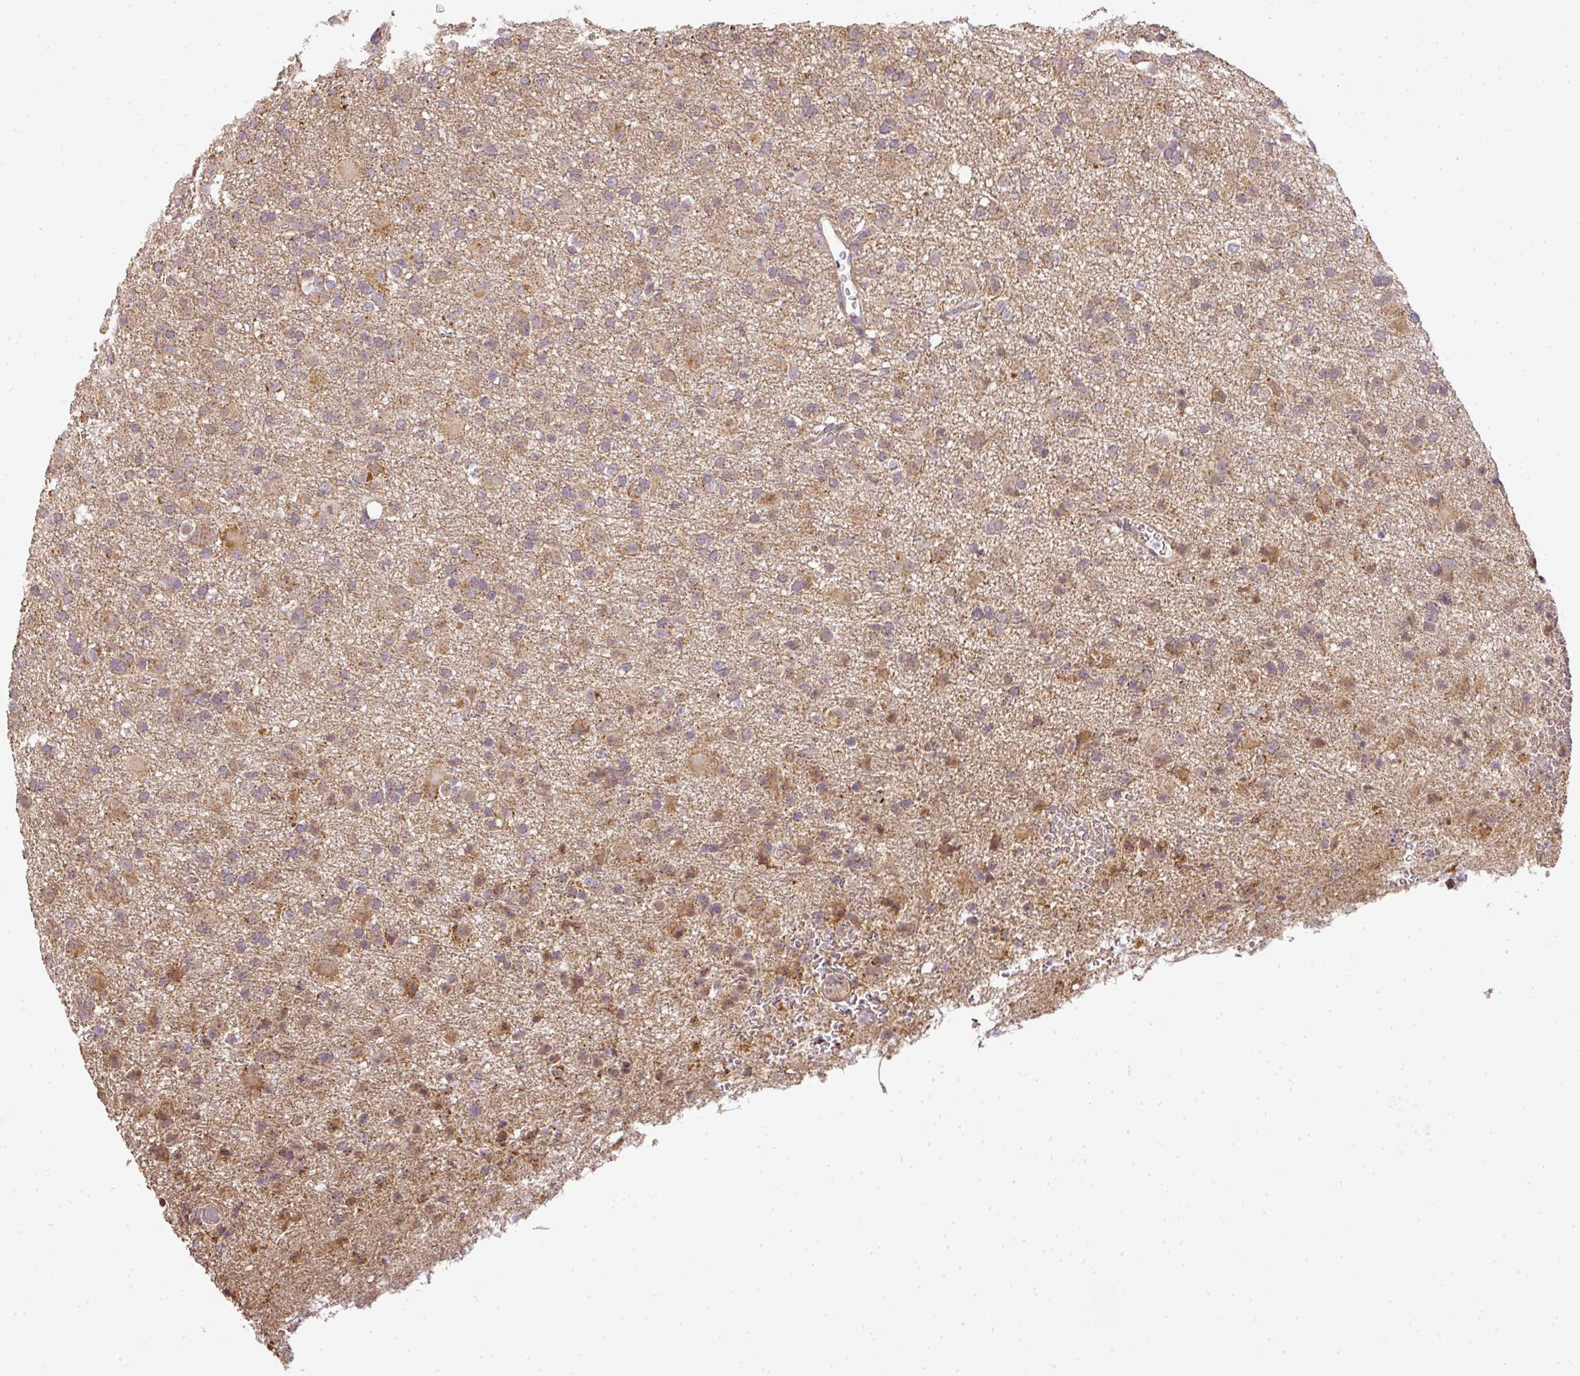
{"staining": {"intensity": "moderate", "quantity": "<25%", "location": "cytoplasmic/membranous"}, "tissue": "glioma", "cell_type": "Tumor cells", "image_type": "cancer", "snomed": [{"axis": "morphology", "description": "Glioma, malignant, Low grade"}, {"axis": "topography", "description": "Brain"}], "caption": "Protein positivity by IHC shows moderate cytoplasmic/membranous positivity in about <25% of tumor cells in malignant glioma (low-grade).", "gene": "MYOM2", "patient": {"sex": "male", "age": 65}}